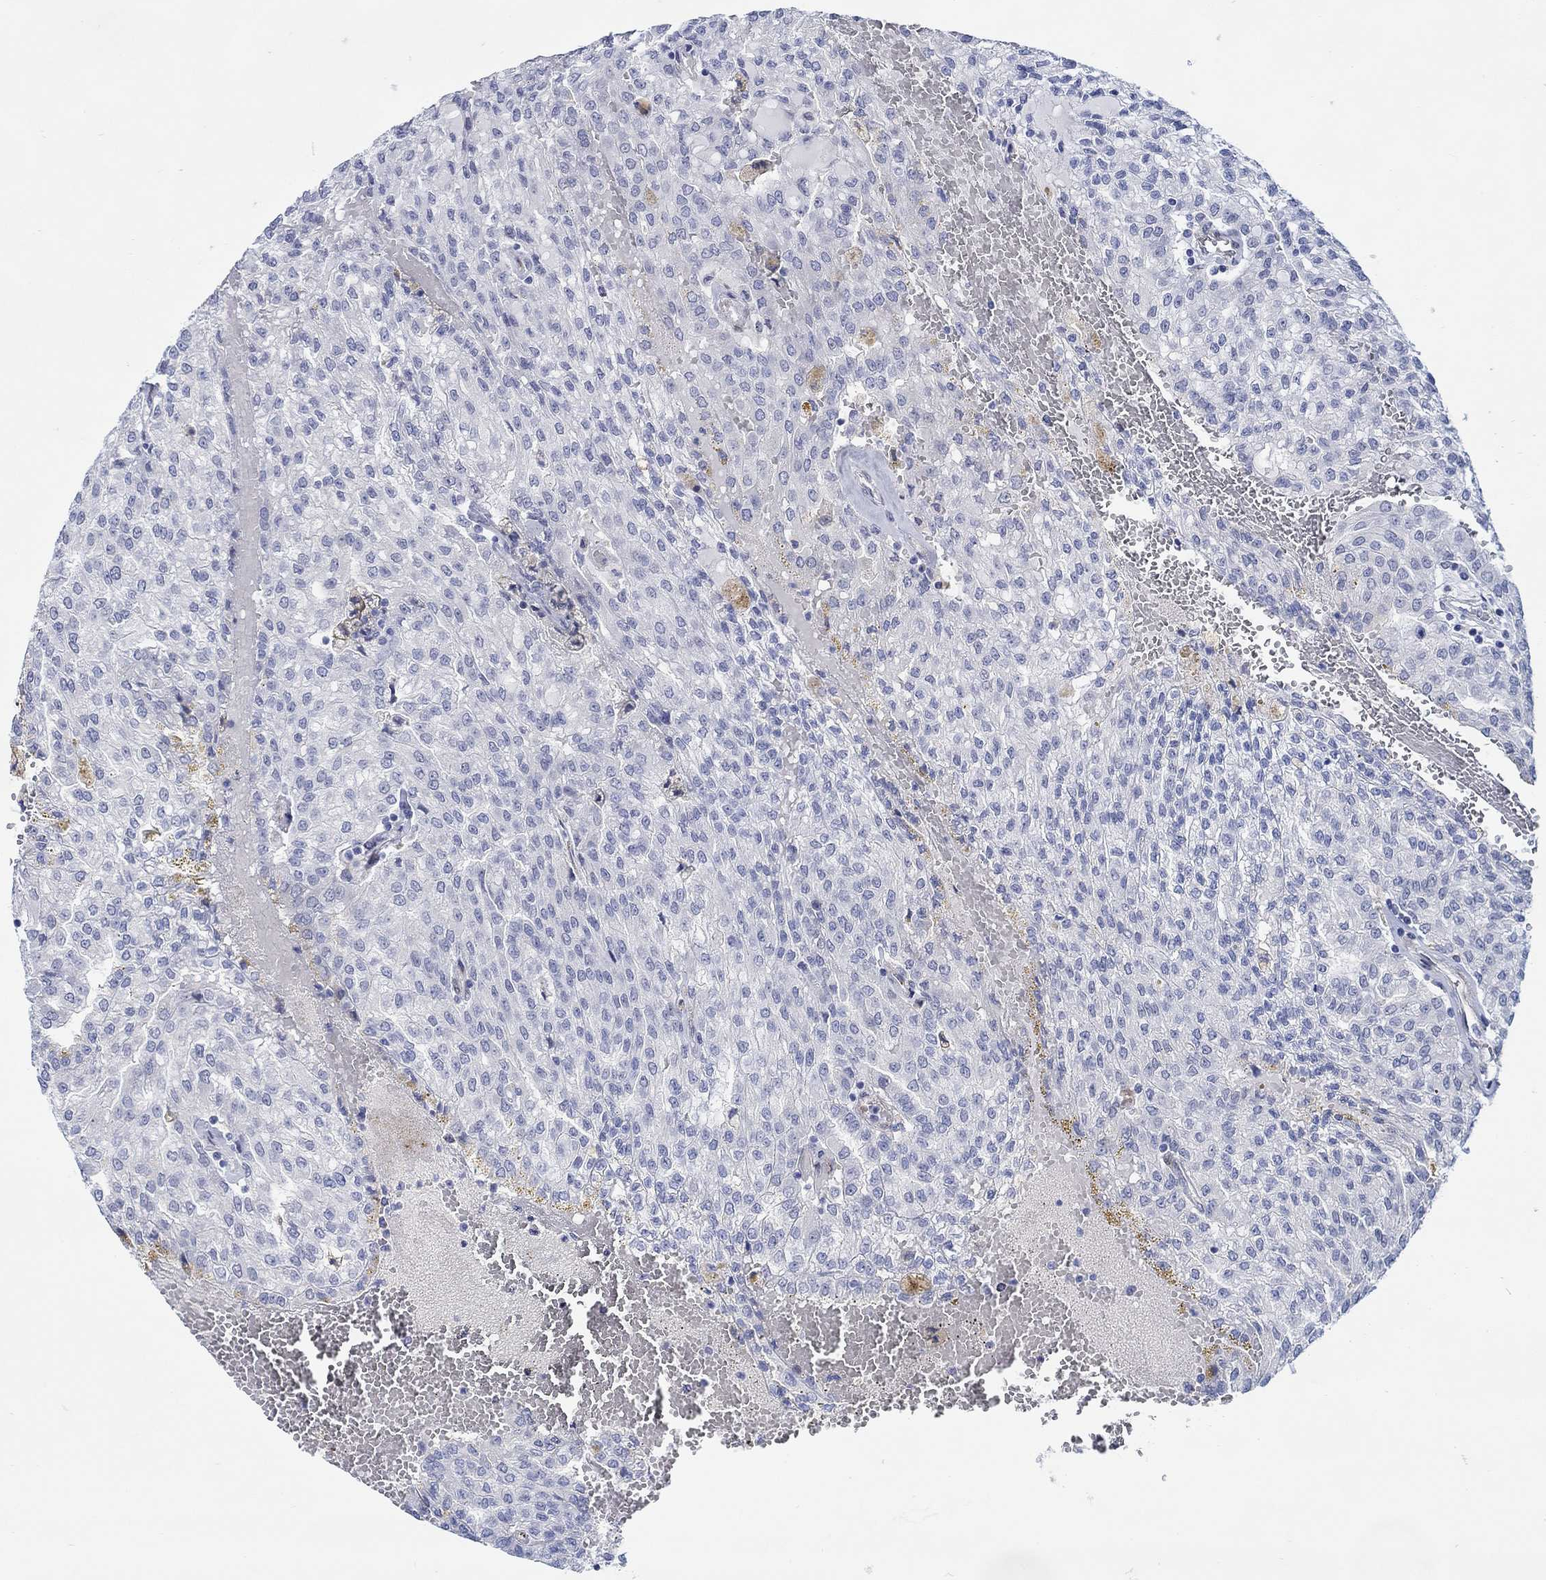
{"staining": {"intensity": "negative", "quantity": "none", "location": "none"}, "tissue": "renal cancer", "cell_type": "Tumor cells", "image_type": "cancer", "snomed": [{"axis": "morphology", "description": "Adenocarcinoma, NOS"}, {"axis": "topography", "description": "Kidney"}], "caption": "Human renal cancer stained for a protein using IHC demonstrates no positivity in tumor cells.", "gene": "KSR2", "patient": {"sex": "male", "age": 63}}